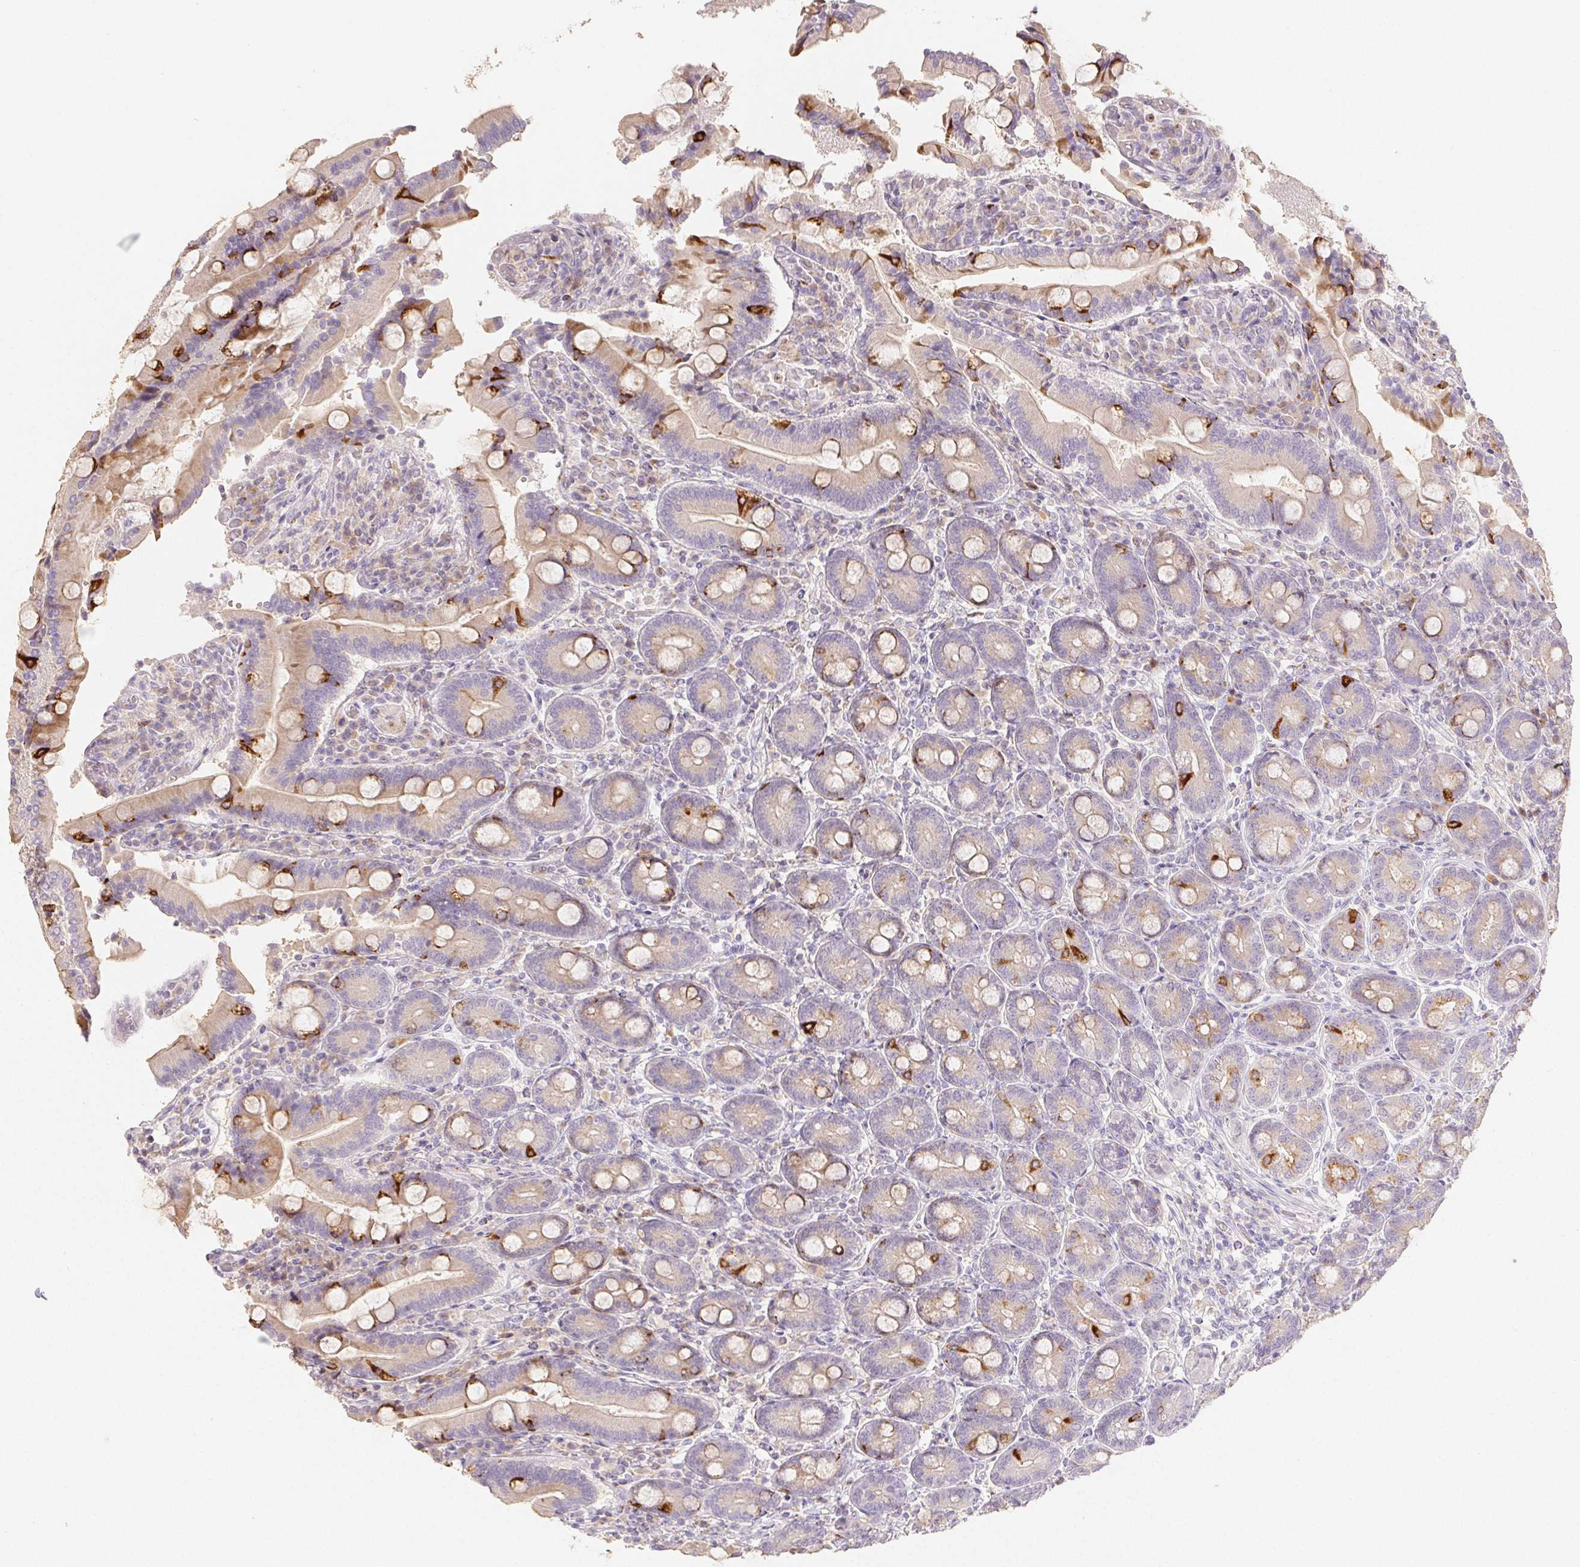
{"staining": {"intensity": "strong", "quantity": "<25%", "location": "cytoplasmic/membranous"}, "tissue": "duodenum", "cell_type": "Glandular cells", "image_type": "normal", "snomed": [{"axis": "morphology", "description": "Normal tissue, NOS"}, {"axis": "topography", "description": "Duodenum"}], "caption": "IHC image of benign duodenum: human duodenum stained using immunohistochemistry (IHC) exhibits medium levels of strong protein expression localized specifically in the cytoplasmic/membranous of glandular cells, appearing as a cytoplasmic/membranous brown color.", "gene": "ACVR1B", "patient": {"sex": "female", "age": 62}}